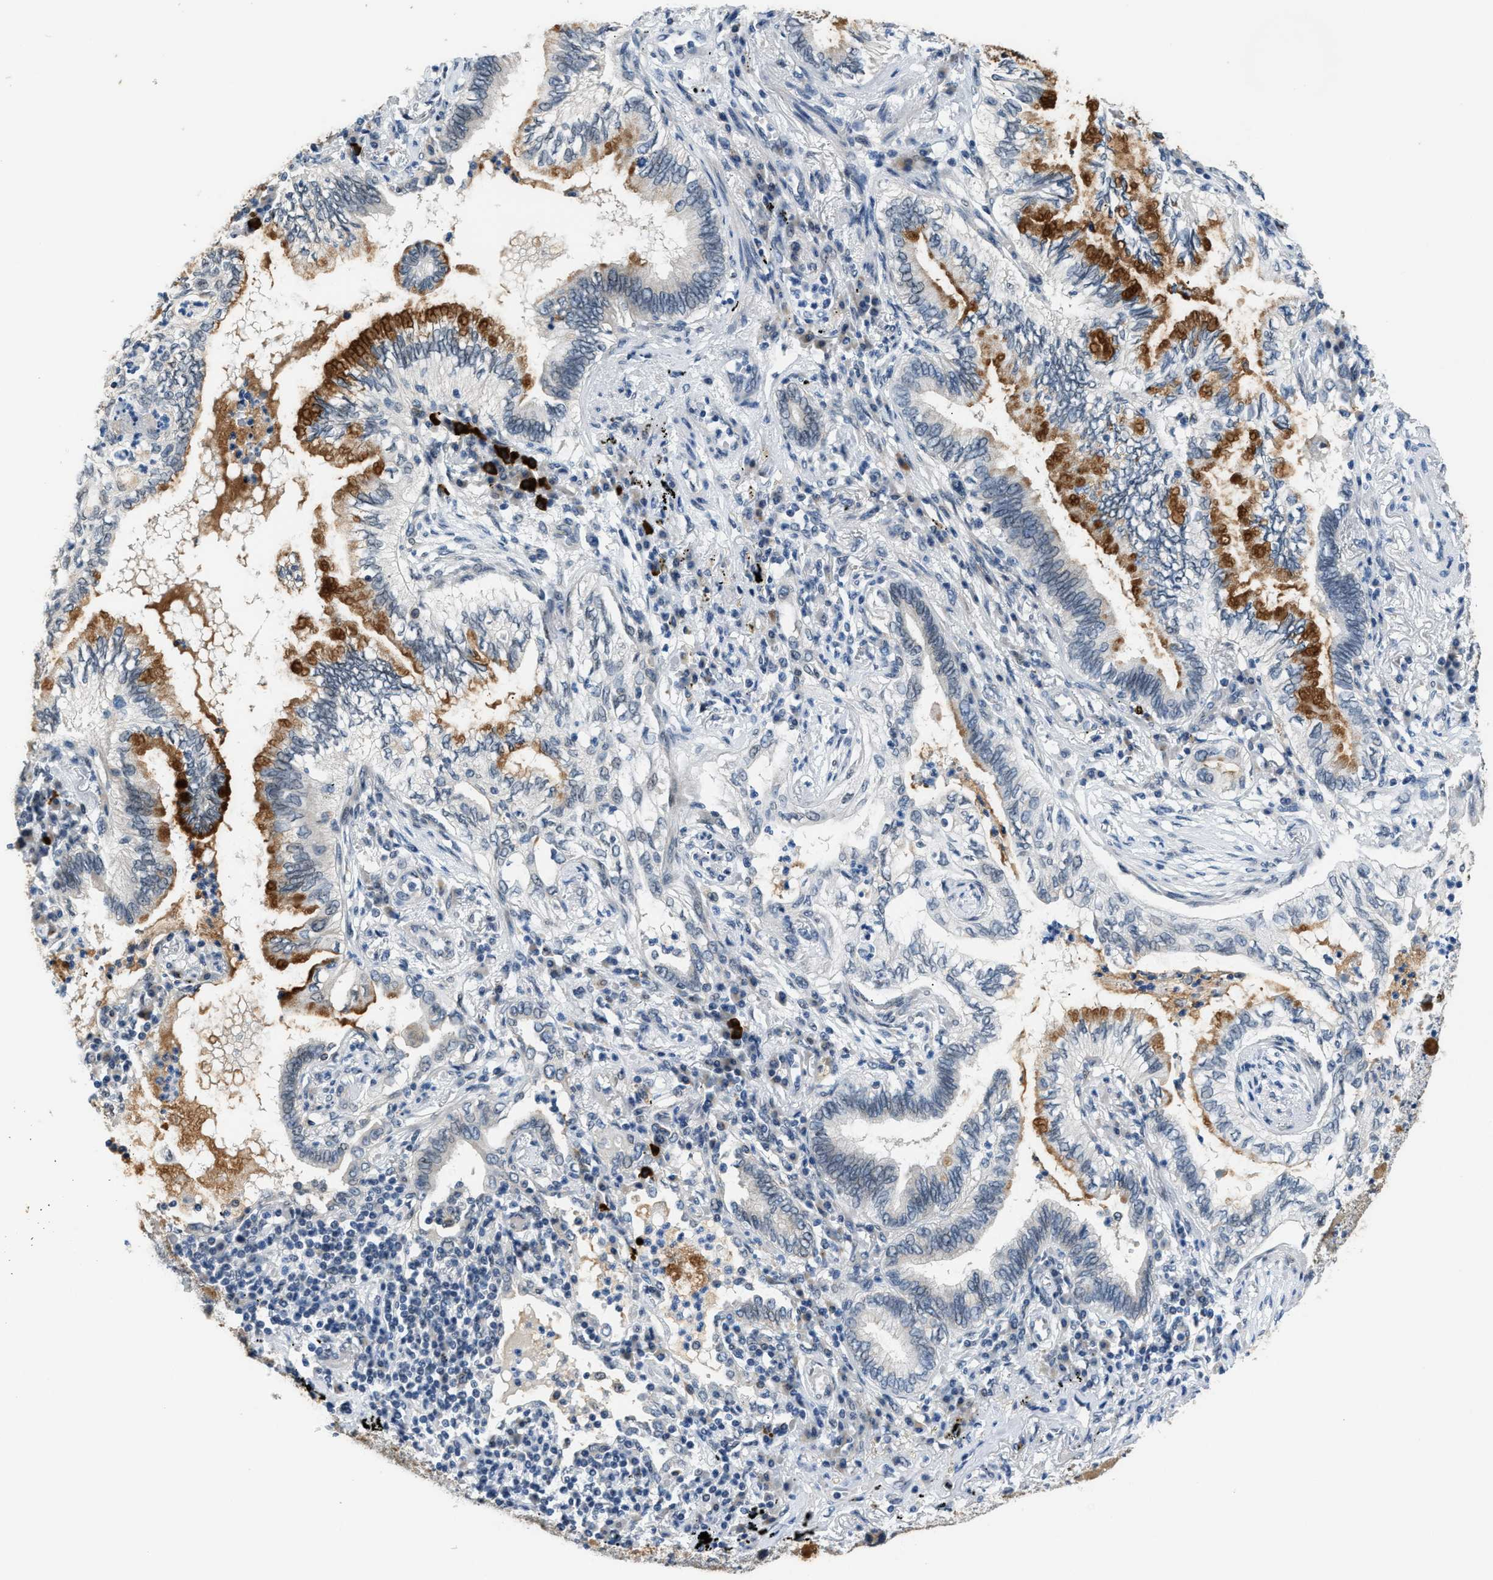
{"staining": {"intensity": "strong", "quantity": "25%-75%", "location": "cytoplasmic/membranous"}, "tissue": "lung cancer", "cell_type": "Tumor cells", "image_type": "cancer", "snomed": [{"axis": "morphology", "description": "Normal tissue, NOS"}, {"axis": "morphology", "description": "Adenocarcinoma, NOS"}, {"axis": "topography", "description": "Bronchus"}, {"axis": "topography", "description": "Lung"}], "caption": "Protein analysis of lung adenocarcinoma tissue demonstrates strong cytoplasmic/membranous positivity in approximately 25%-75% of tumor cells.", "gene": "PPM1H", "patient": {"sex": "female", "age": 70}}